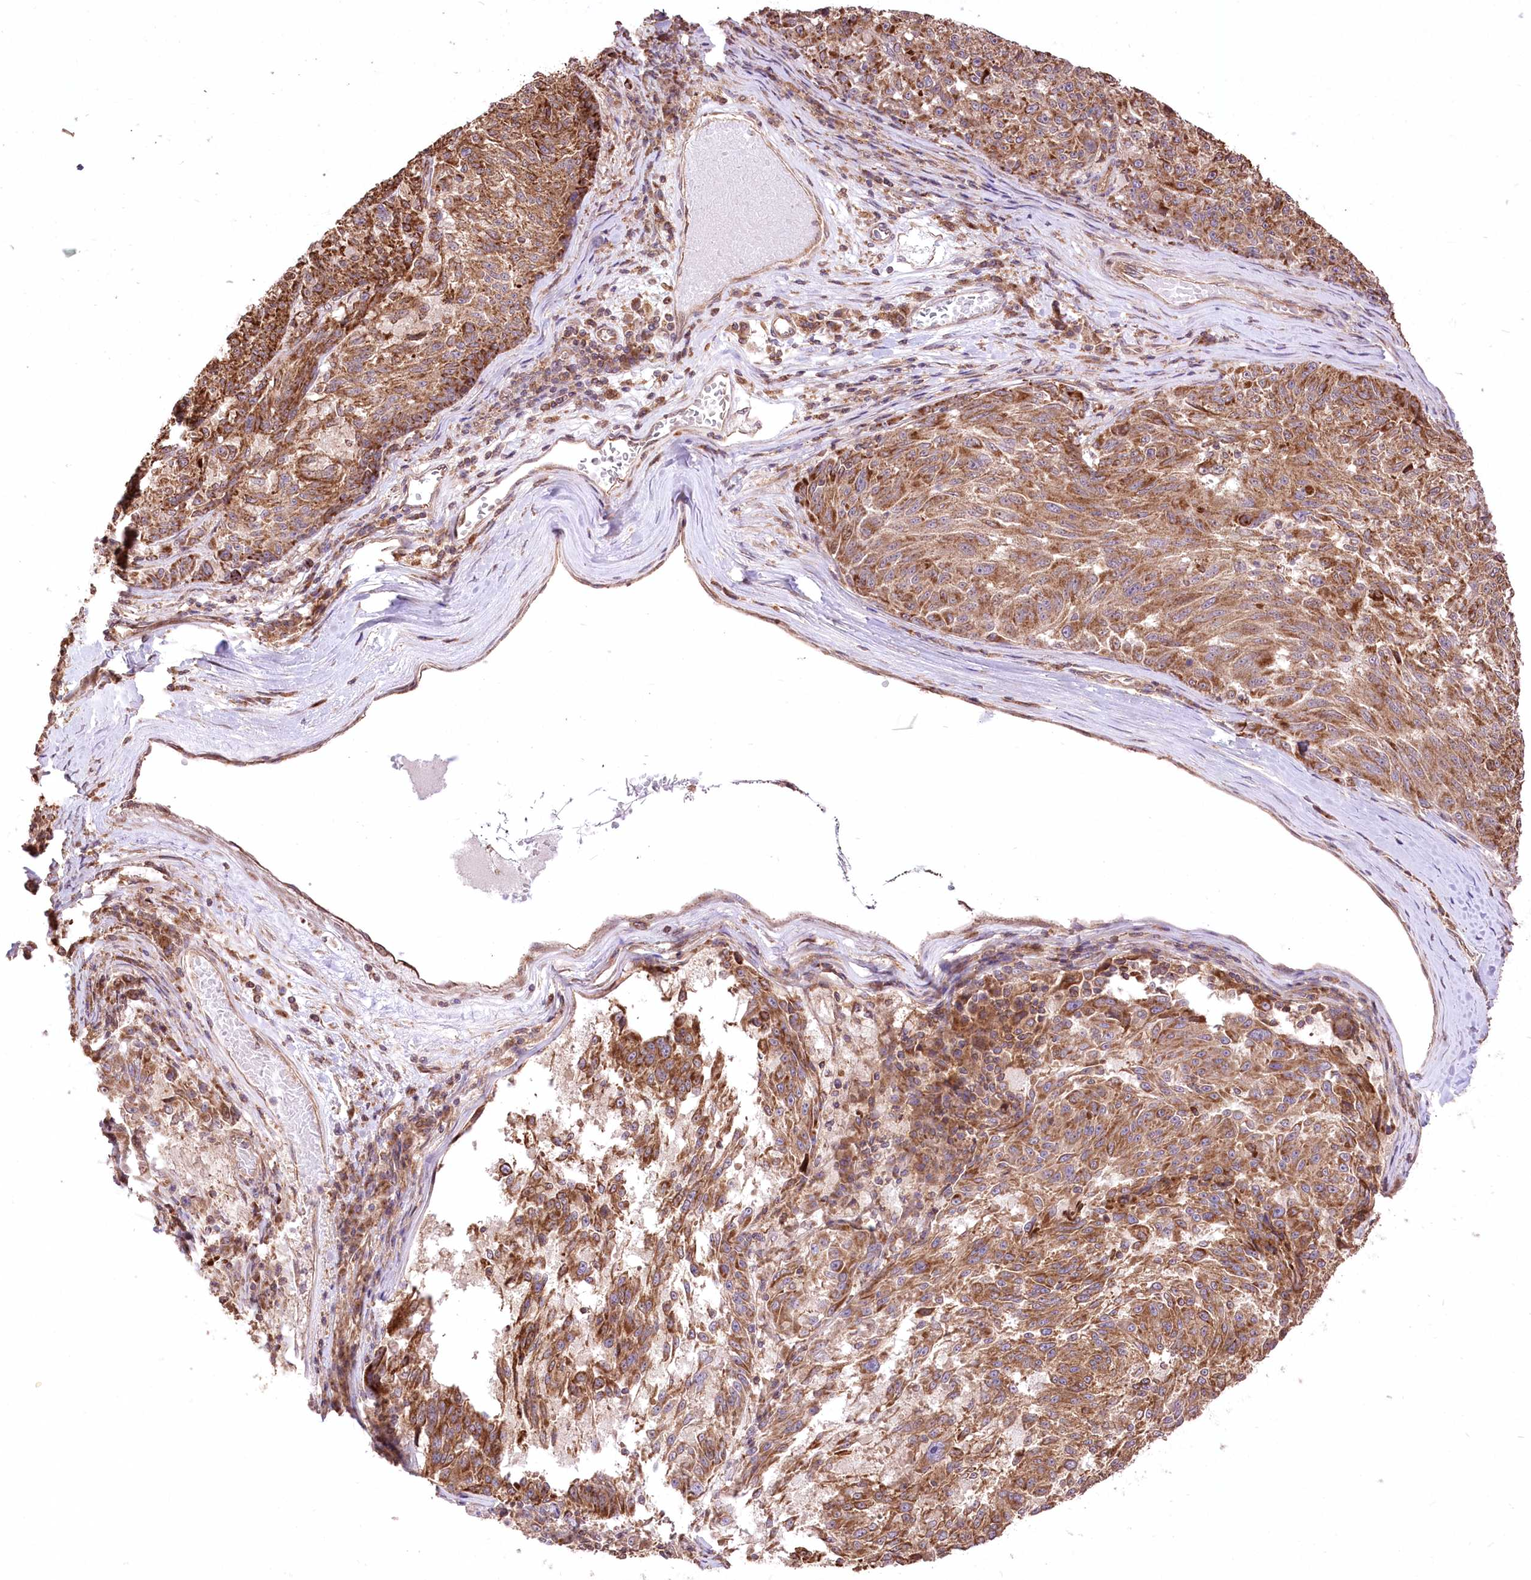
{"staining": {"intensity": "moderate", "quantity": ">75%", "location": "cytoplasmic/membranous"}, "tissue": "melanoma", "cell_type": "Tumor cells", "image_type": "cancer", "snomed": [{"axis": "morphology", "description": "Malignant melanoma, NOS"}, {"axis": "topography", "description": "Skin"}], "caption": "The micrograph exhibits immunohistochemical staining of melanoma. There is moderate cytoplasmic/membranous positivity is identified in about >75% of tumor cells.", "gene": "XYLB", "patient": {"sex": "male", "age": 53}}